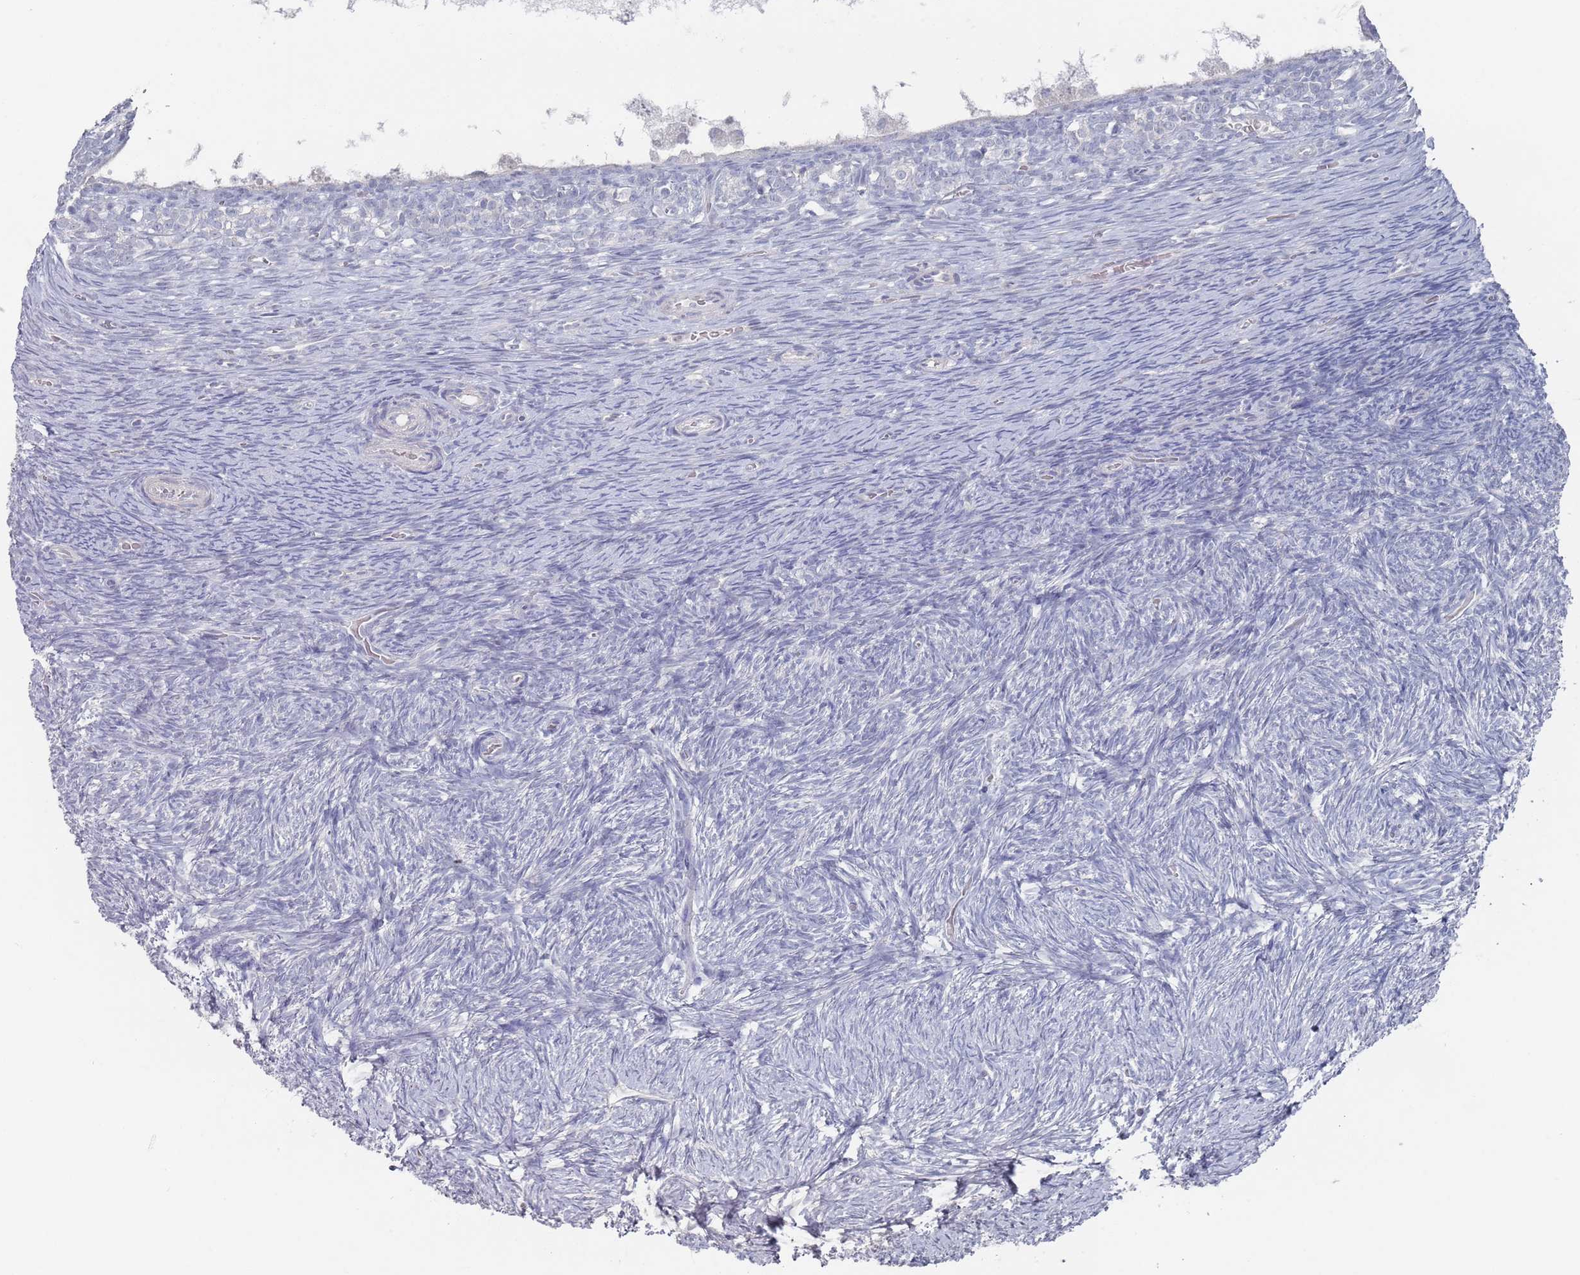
{"staining": {"intensity": "negative", "quantity": "none", "location": "none"}, "tissue": "ovary", "cell_type": "Ovarian stroma cells", "image_type": "normal", "snomed": [{"axis": "morphology", "description": "Normal tissue, NOS"}, {"axis": "topography", "description": "Ovary"}], "caption": "Micrograph shows no significant protein expression in ovarian stroma cells of benign ovary. (Brightfield microscopy of DAB (3,3'-diaminobenzidine) IHC at high magnification).", "gene": "PROM2", "patient": {"sex": "female", "age": 39}}